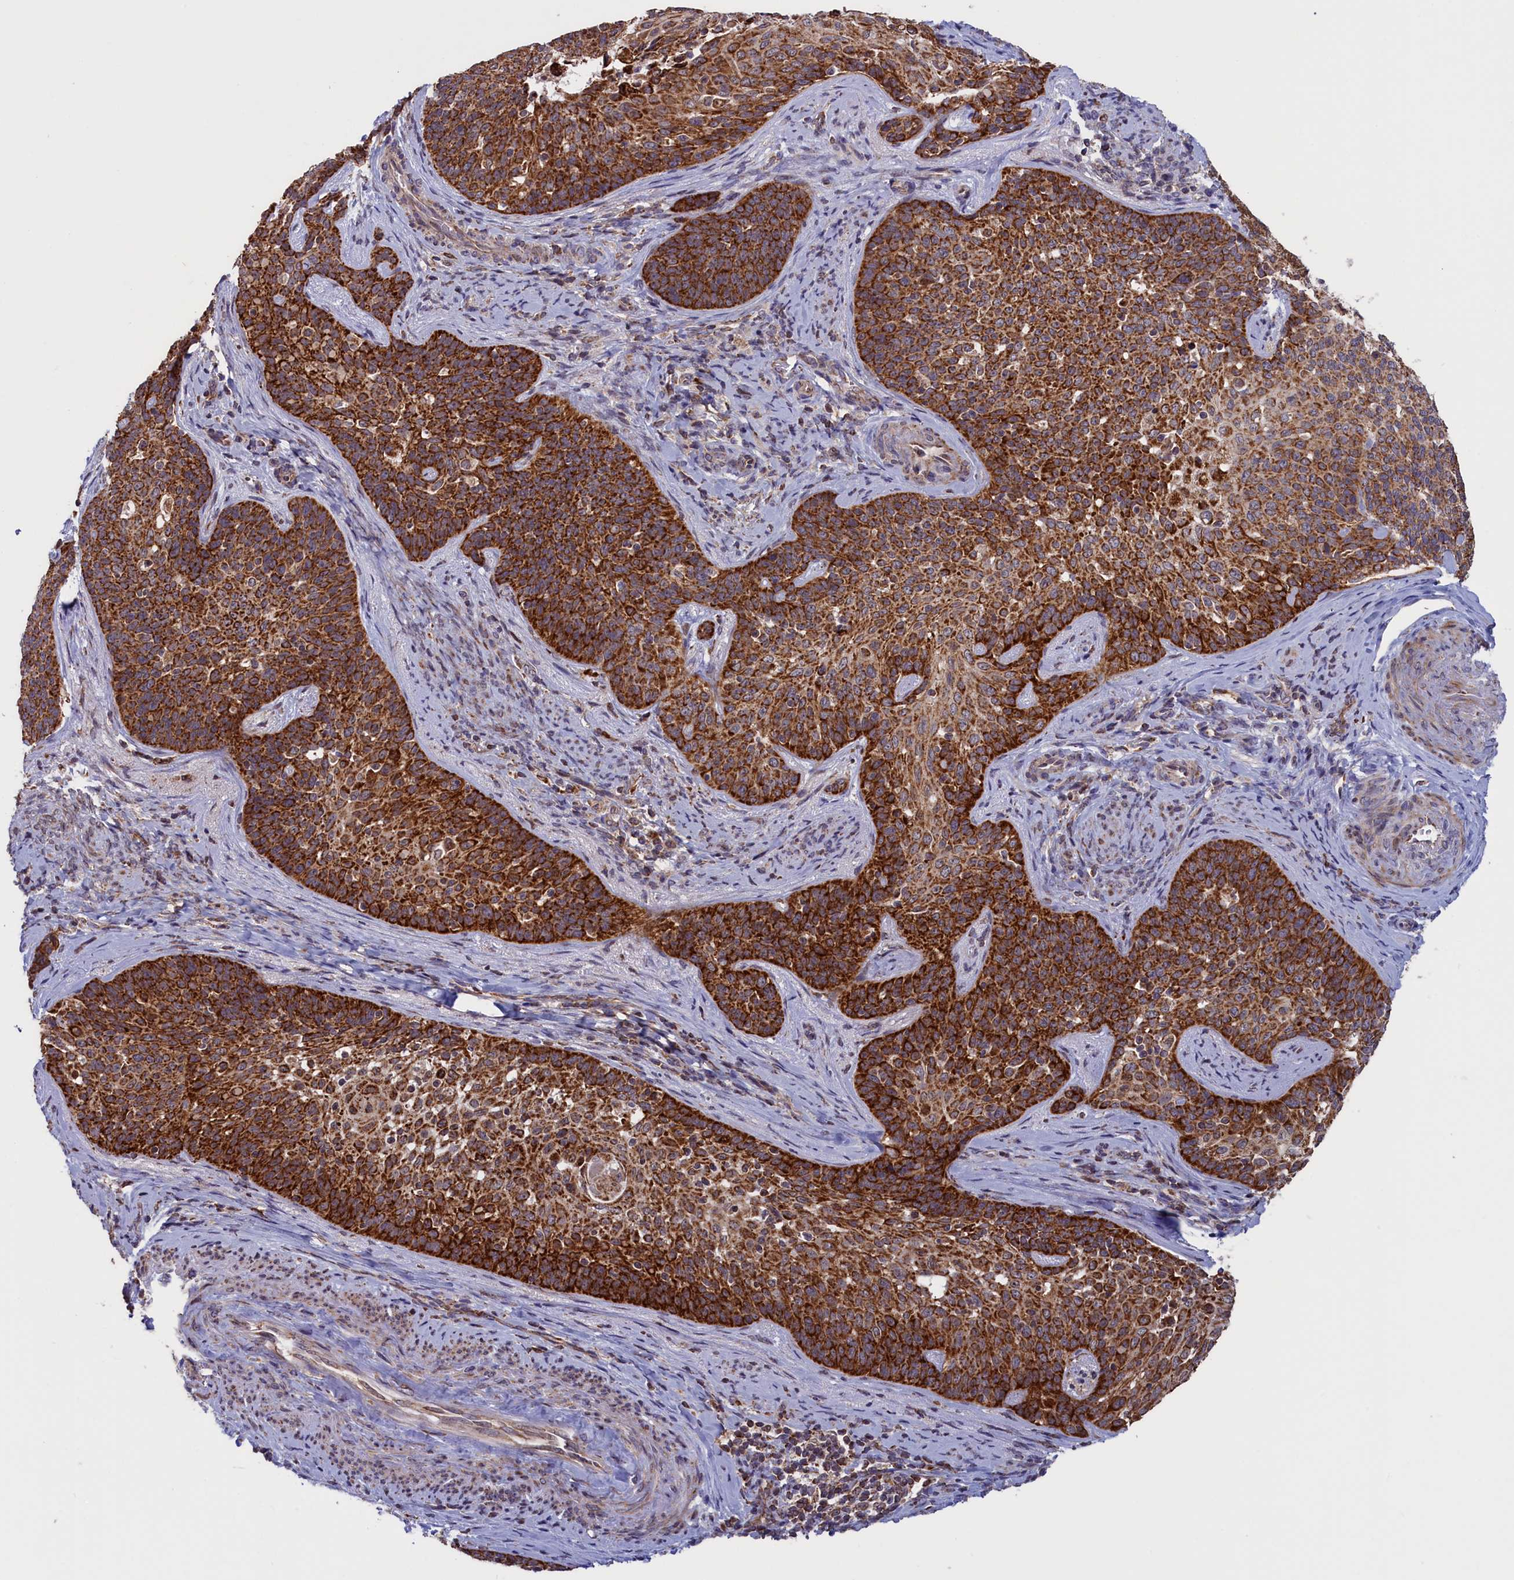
{"staining": {"intensity": "strong", "quantity": ">75%", "location": "cytoplasmic/membranous"}, "tissue": "cervical cancer", "cell_type": "Tumor cells", "image_type": "cancer", "snomed": [{"axis": "morphology", "description": "Squamous cell carcinoma, NOS"}, {"axis": "topography", "description": "Cervix"}], "caption": "Protein expression analysis of squamous cell carcinoma (cervical) demonstrates strong cytoplasmic/membranous positivity in about >75% of tumor cells.", "gene": "TIMM44", "patient": {"sex": "female", "age": 50}}